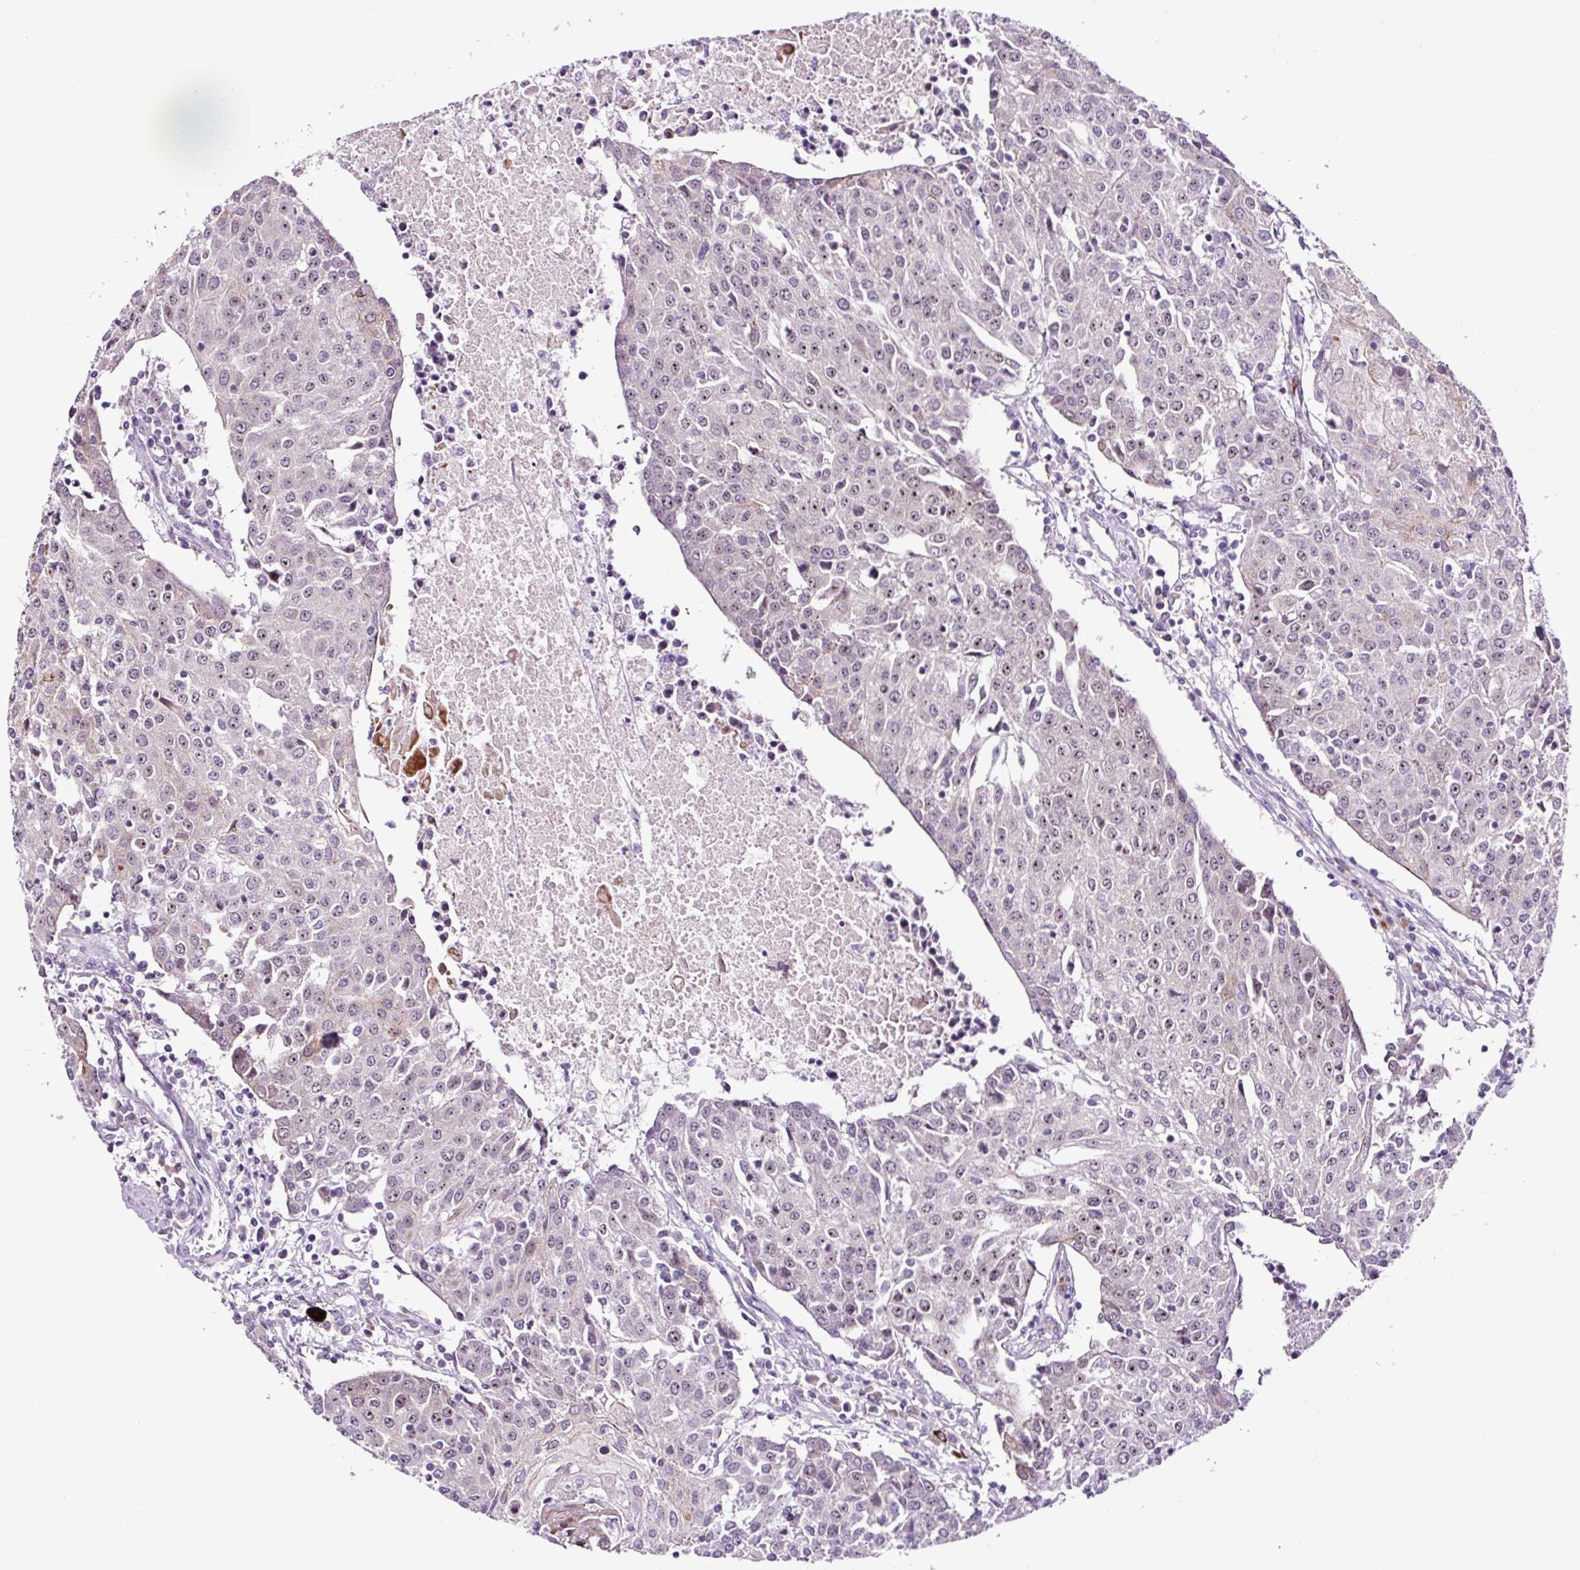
{"staining": {"intensity": "weak", "quantity": "<25%", "location": "nuclear"}, "tissue": "urothelial cancer", "cell_type": "Tumor cells", "image_type": "cancer", "snomed": [{"axis": "morphology", "description": "Urothelial carcinoma, High grade"}, {"axis": "topography", "description": "Urinary bladder"}], "caption": "Immunohistochemistry (IHC) photomicrograph of neoplastic tissue: human urothelial cancer stained with DAB displays no significant protein expression in tumor cells.", "gene": "NOM1", "patient": {"sex": "female", "age": 85}}